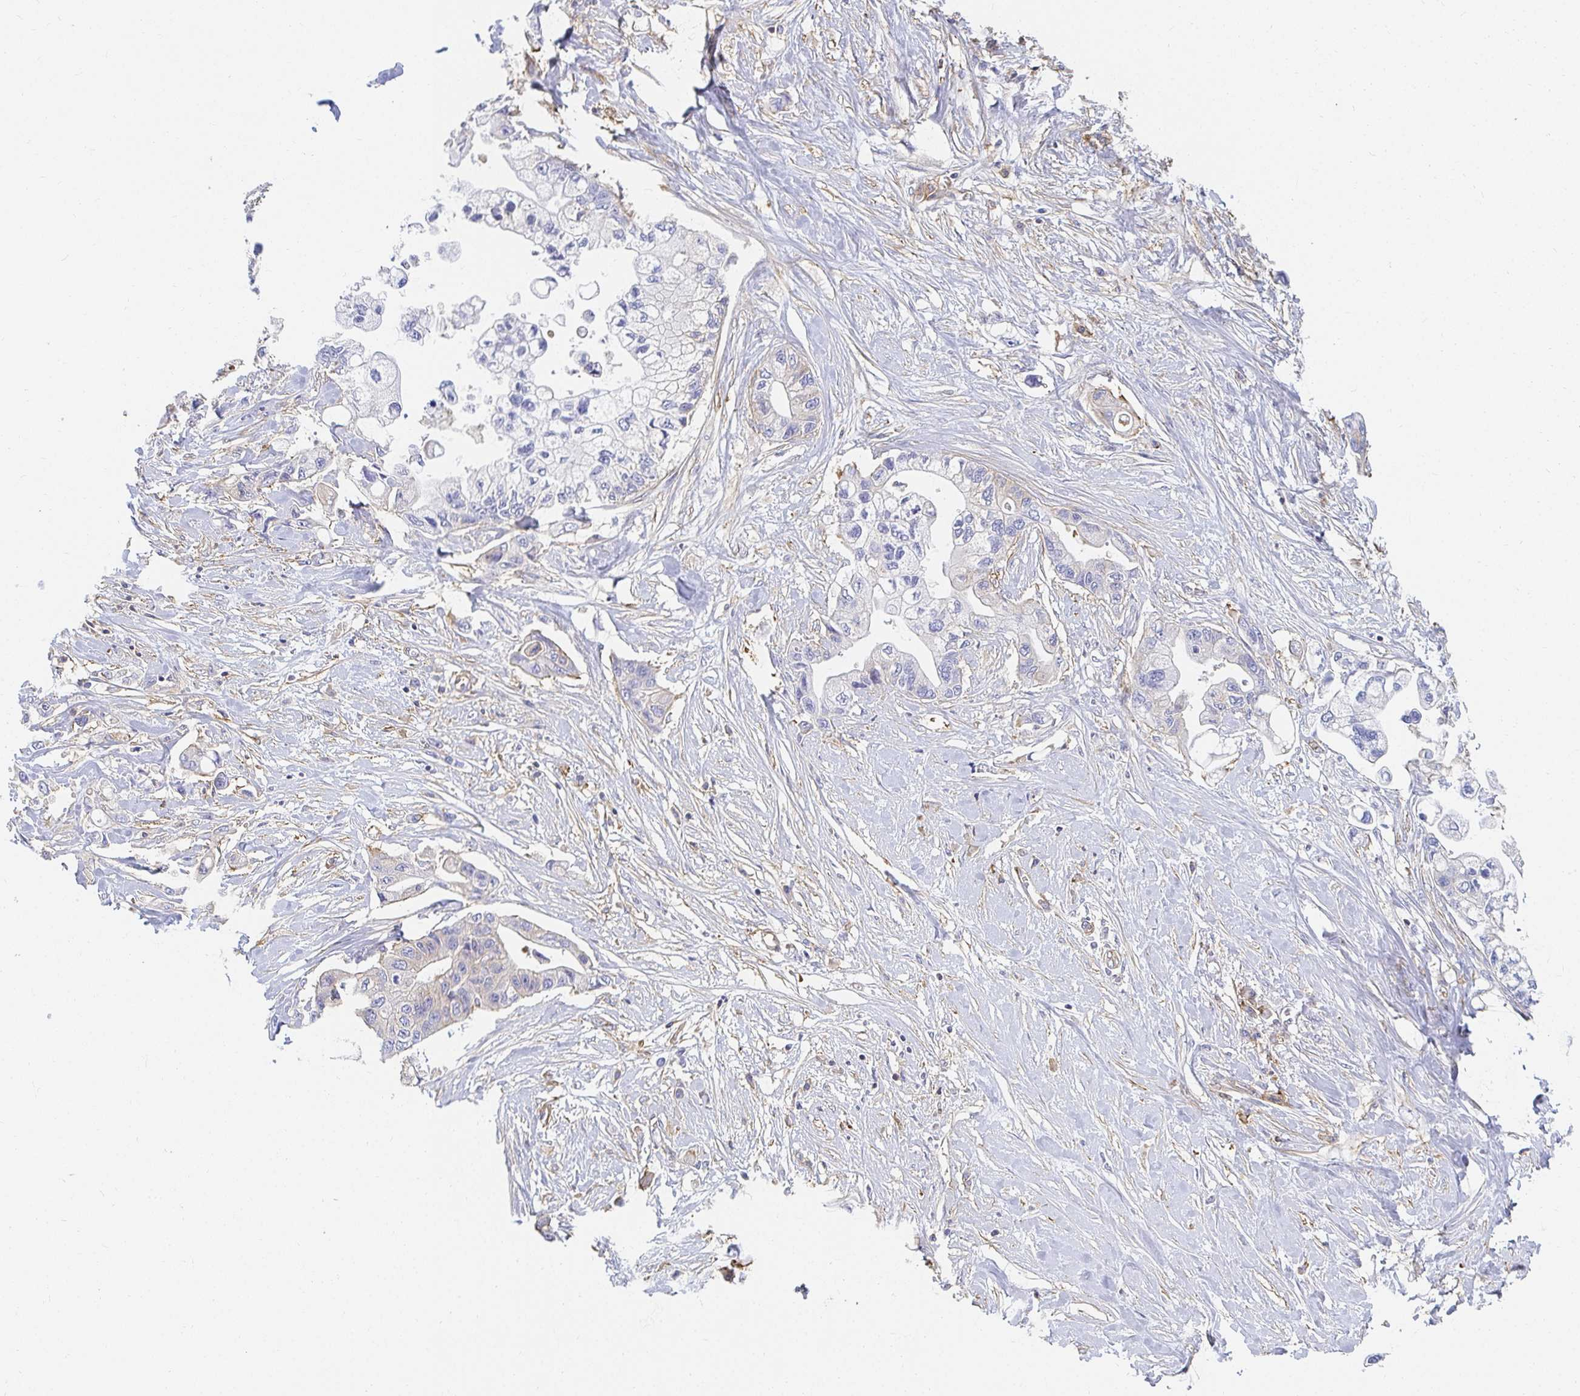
{"staining": {"intensity": "negative", "quantity": "none", "location": "none"}, "tissue": "pancreatic cancer", "cell_type": "Tumor cells", "image_type": "cancer", "snomed": [{"axis": "morphology", "description": "Adenocarcinoma, NOS"}, {"axis": "topography", "description": "Pancreas"}], "caption": "This is an immunohistochemistry histopathology image of pancreatic cancer. There is no positivity in tumor cells.", "gene": "TSPAN19", "patient": {"sex": "male", "age": 61}}